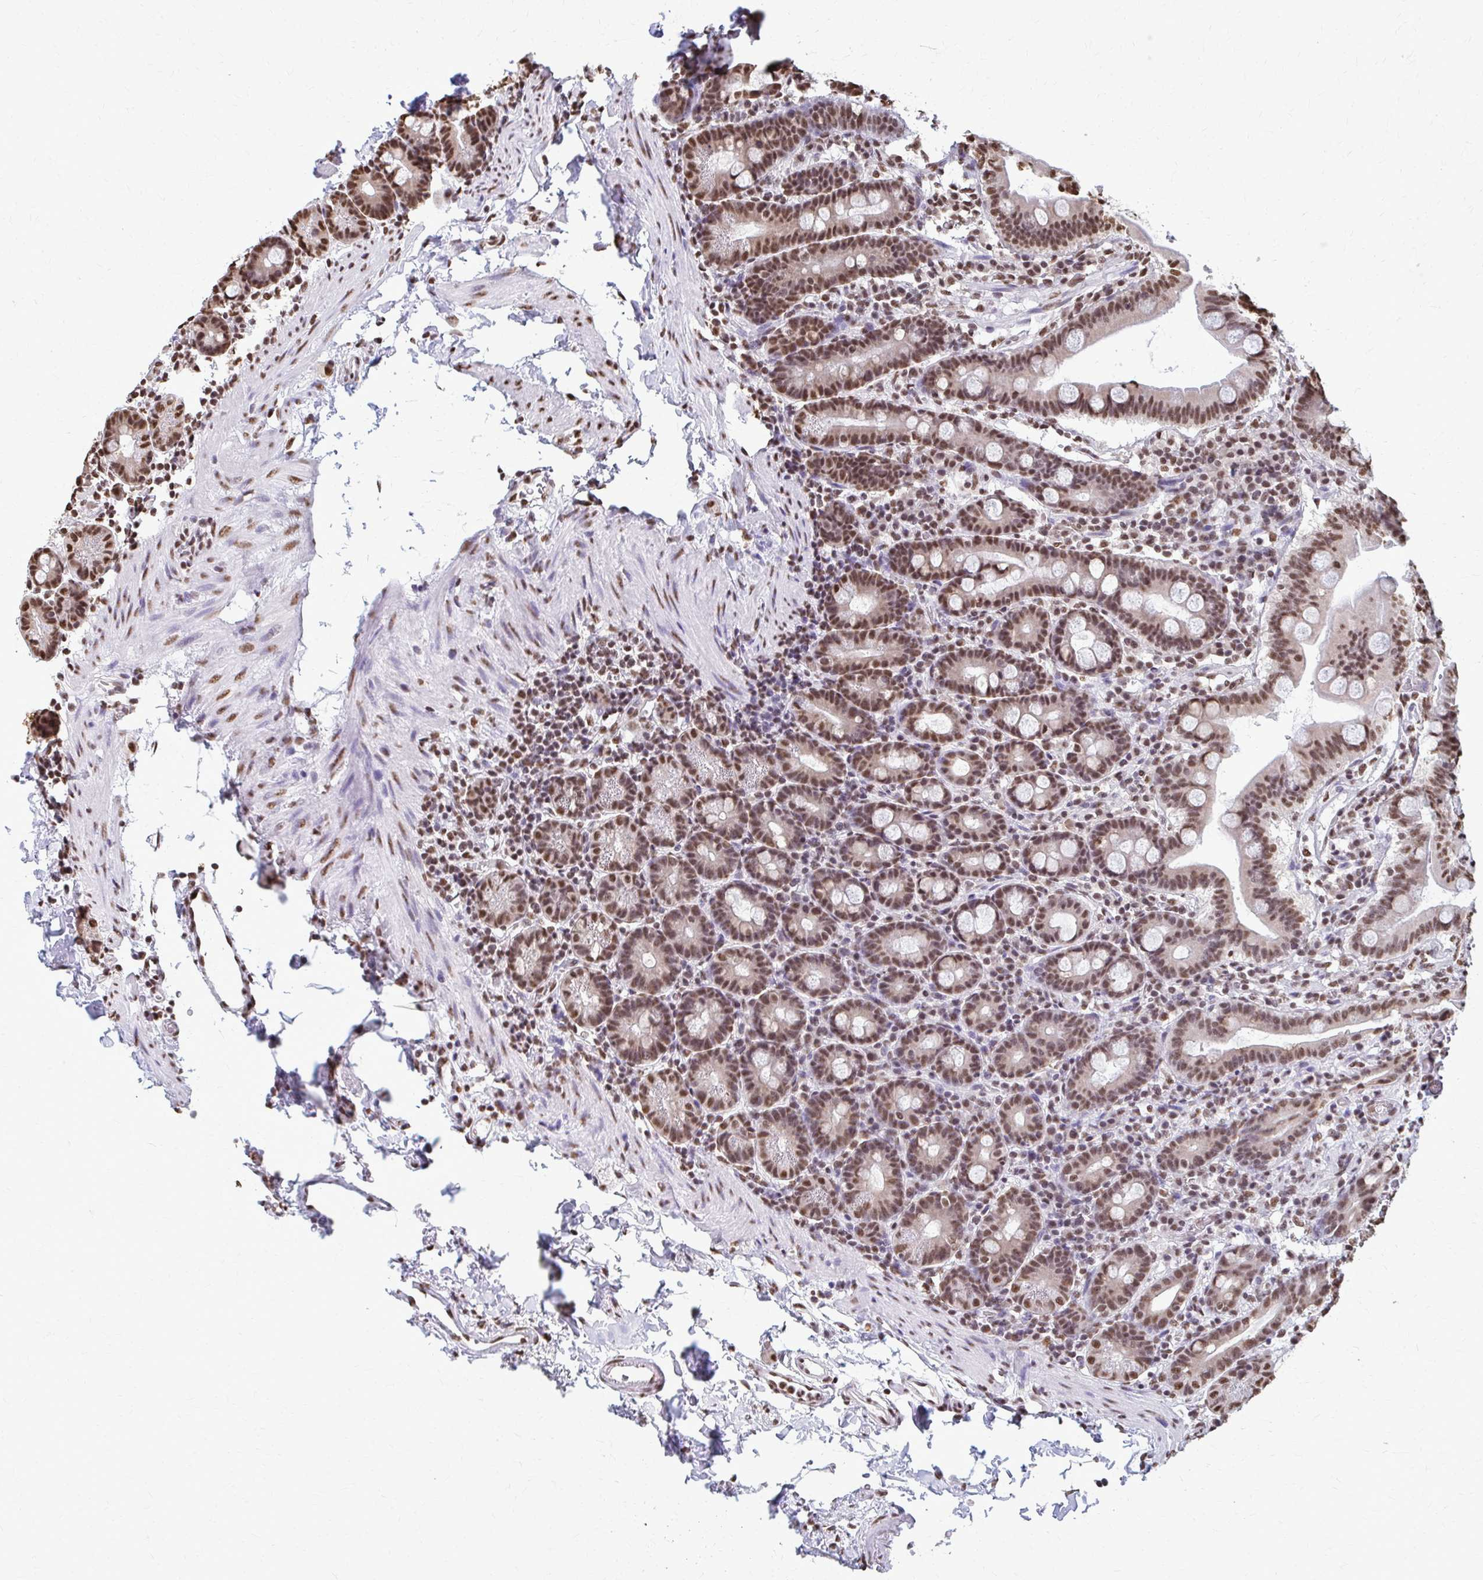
{"staining": {"intensity": "moderate", "quantity": ">75%", "location": "nuclear"}, "tissue": "duodenum", "cell_type": "Glandular cells", "image_type": "normal", "snomed": [{"axis": "morphology", "description": "Normal tissue, NOS"}, {"axis": "topography", "description": "Pancreas"}, {"axis": "topography", "description": "Duodenum"}], "caption": "Glandular cells show medium levels of moderate nuclear positivity in about >75% of cells in benign duodenum.", "gene": "SNRPA", "patient": {"sex": "male", "age": 59}}